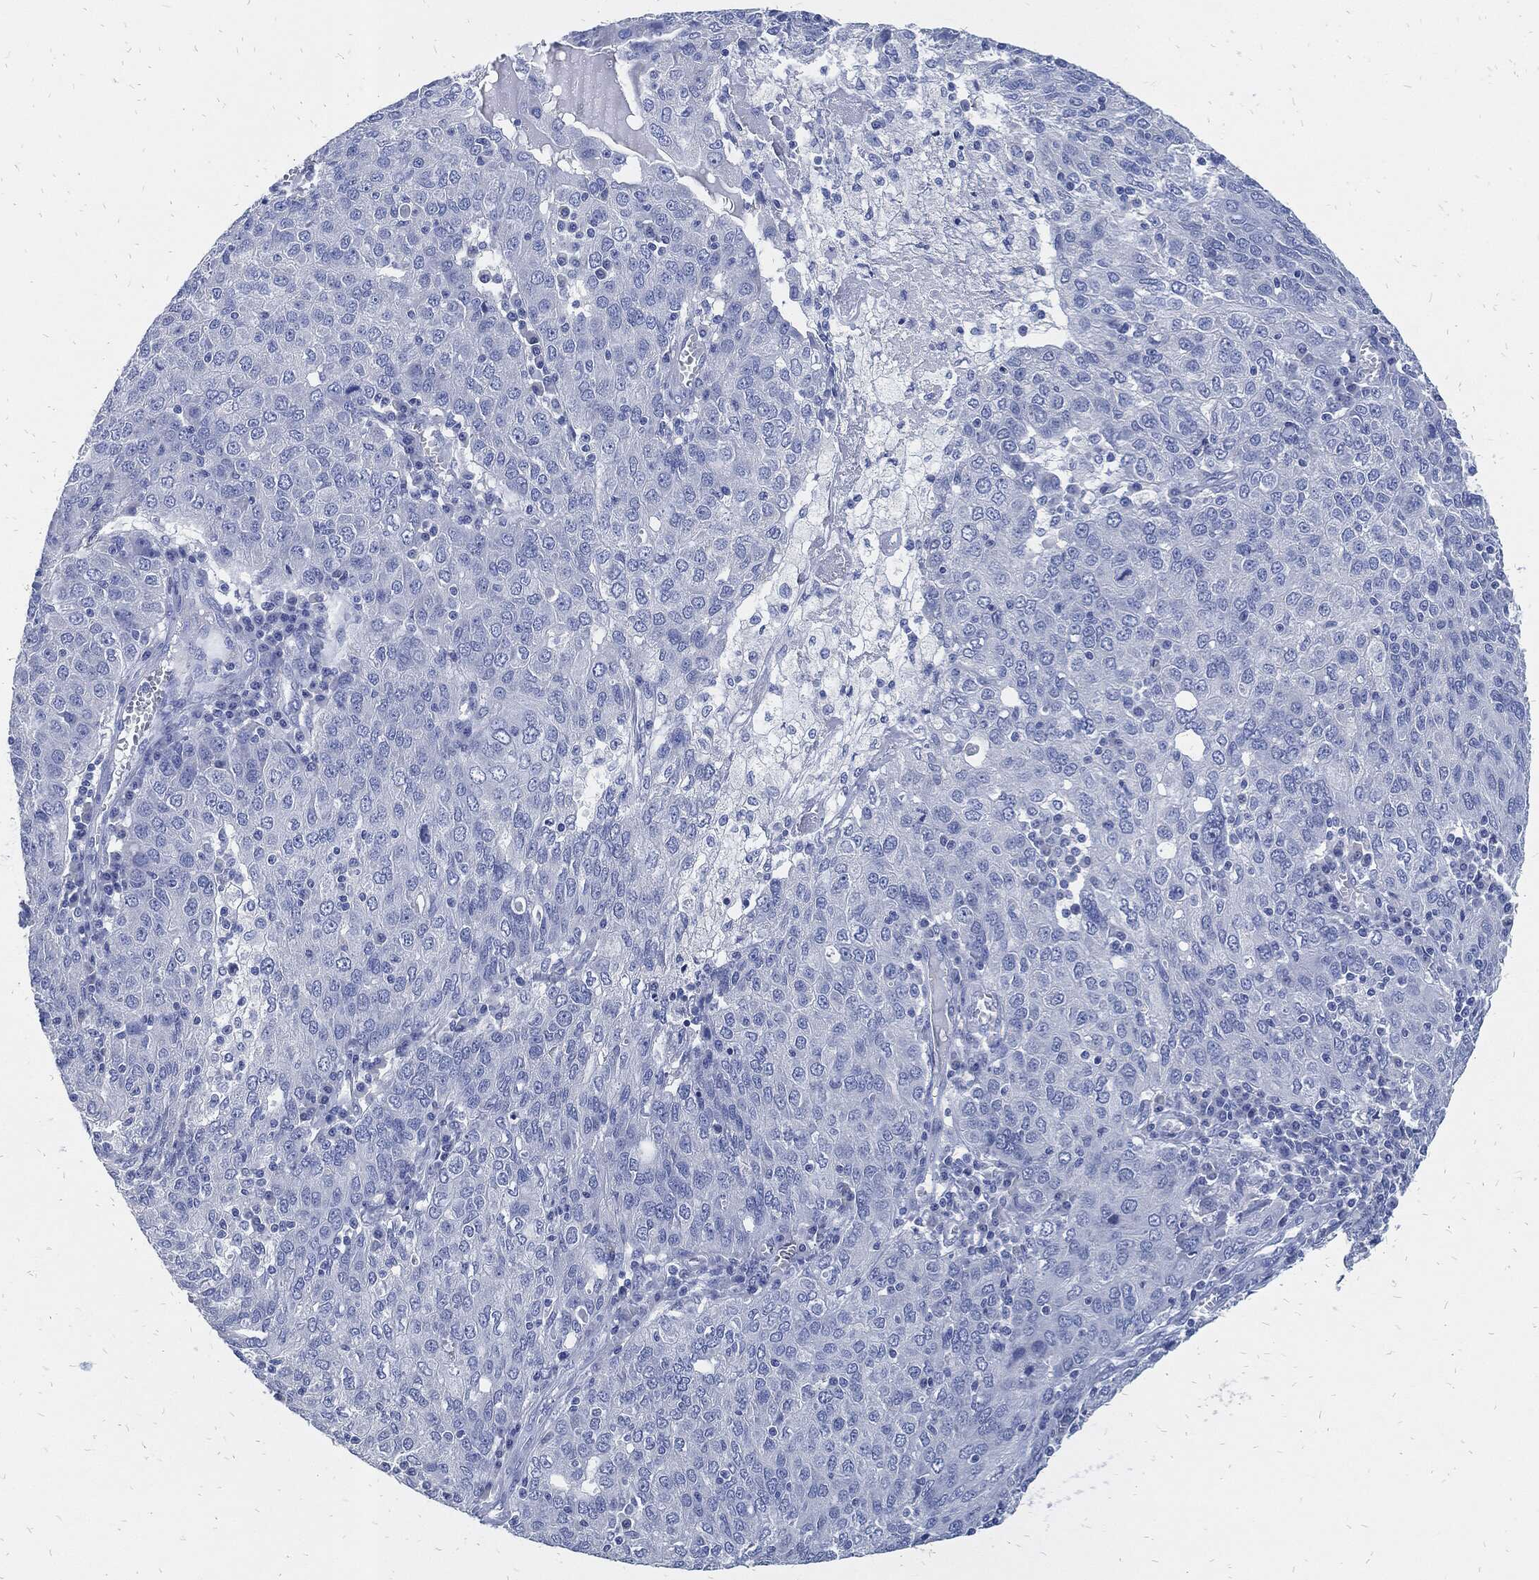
{"staining": {"intensity": "negative", "quantity": "none", "location": "none"}, "tissue": "ovarian cancer", "cell_type": "Tumor cells", "image_type": "cancer", "snomed": [{"axis": "morphology", "description": "Carcinoma, endometroid"}, {"axis": "topography", "description": "Ovary"}], "caption": "Immunohistochemistry (IHC) of ovarian endometroid carcinoma demonstrates no staining in tumor cells.", "gene": "FABP4", "patient": {"sex": "female", "age": 50}}